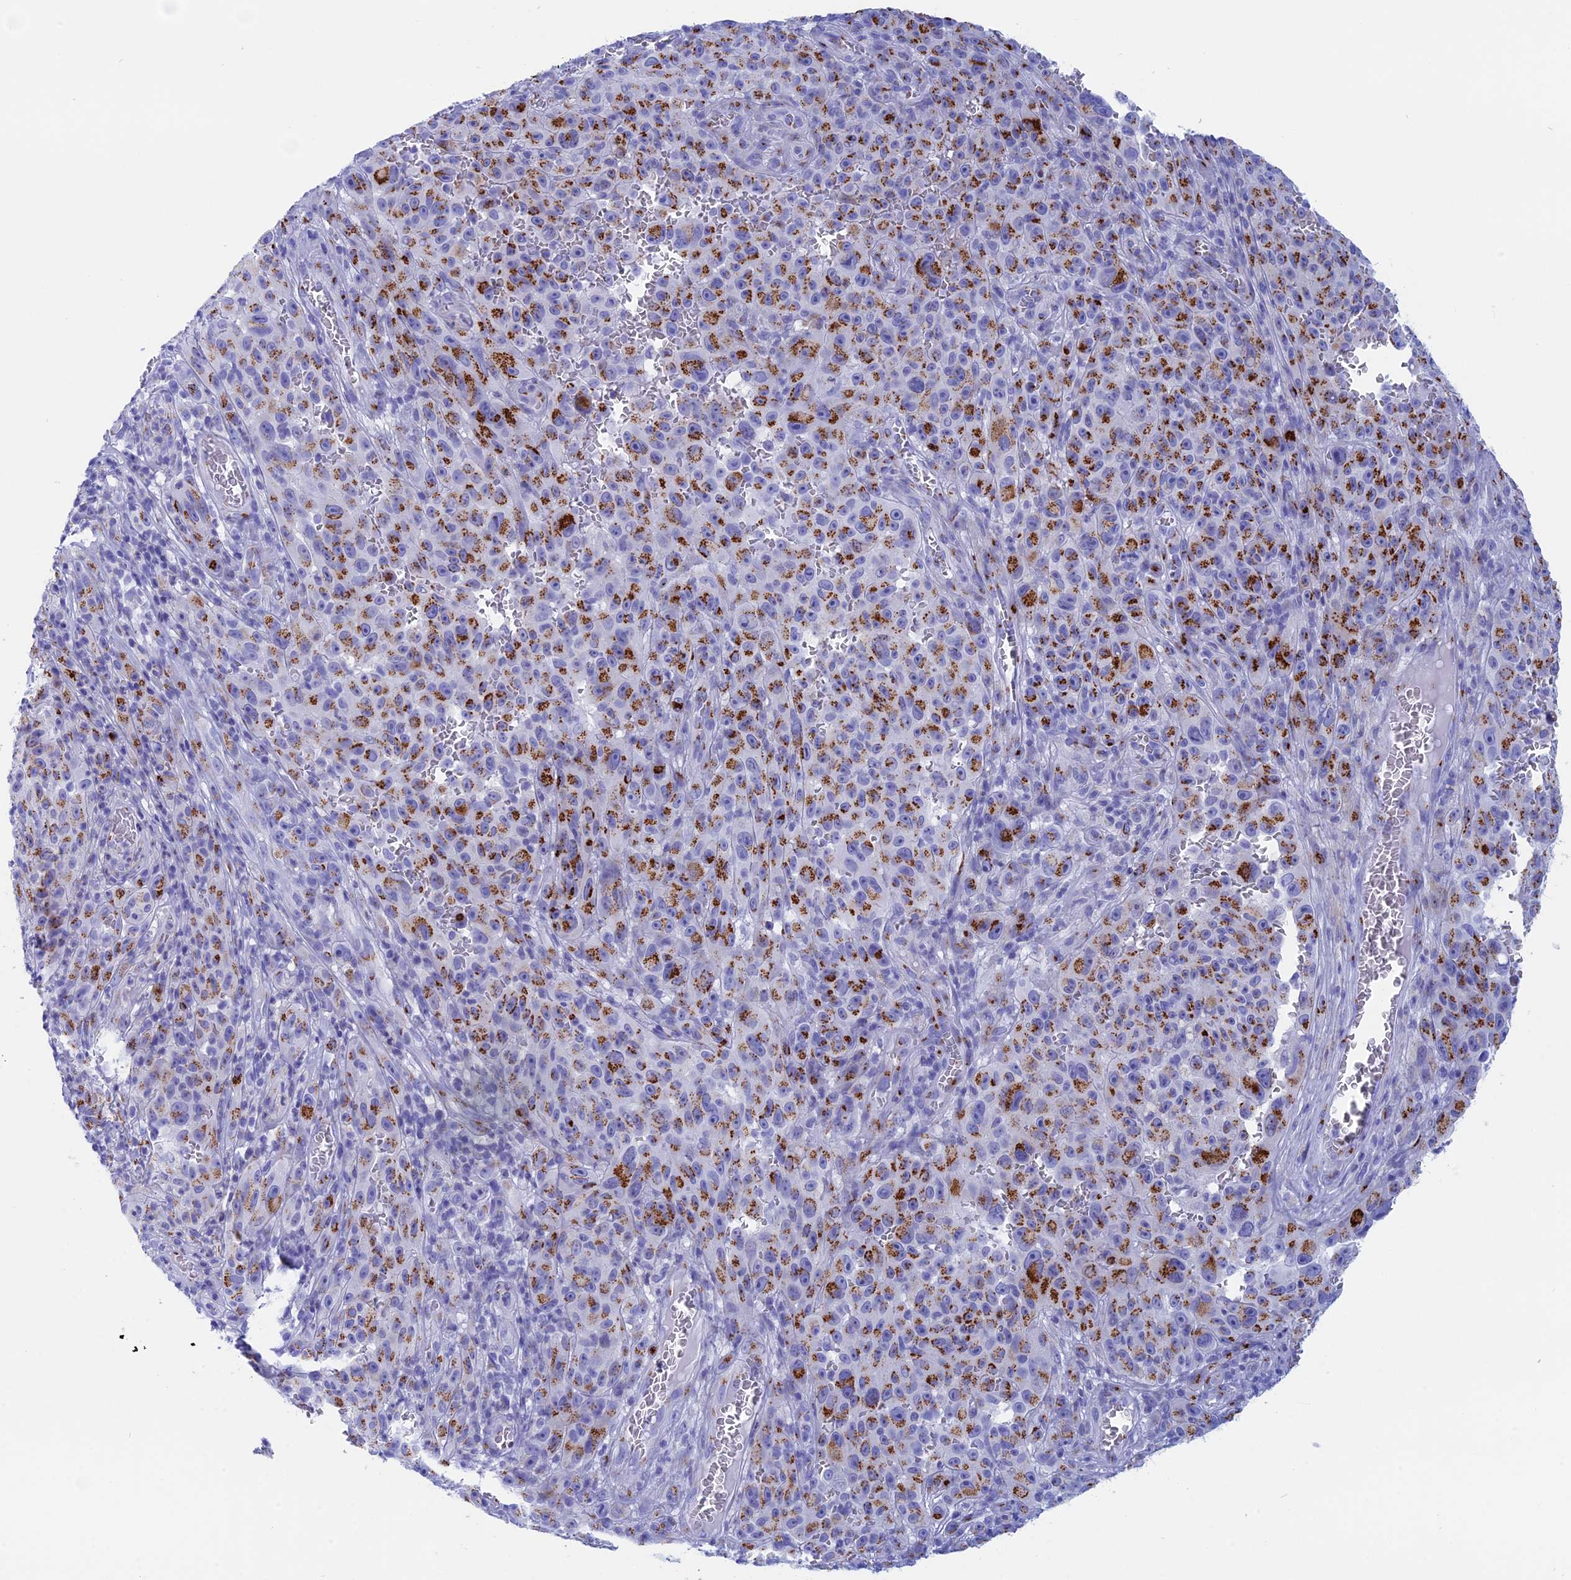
{"staining": {"intensity": "strong", "quantity": ">75%", "location": "cytoplasmic/membranous"}, "tissue": "melanoma", "cell_type": "Tumor cells", "image_type": "cancer", "snomed": [{"axis": "morphology", "description": "Malignant melanoma, NOS"}, {"axis": "topography", "description": "Skin"}], "caption": "Melanoma stained for a protein reveals strong cytoplasmic/membranous positivity in tumor cells.", "gene": "ERICH4", "patient": {"sex": "female", "age": 82}}